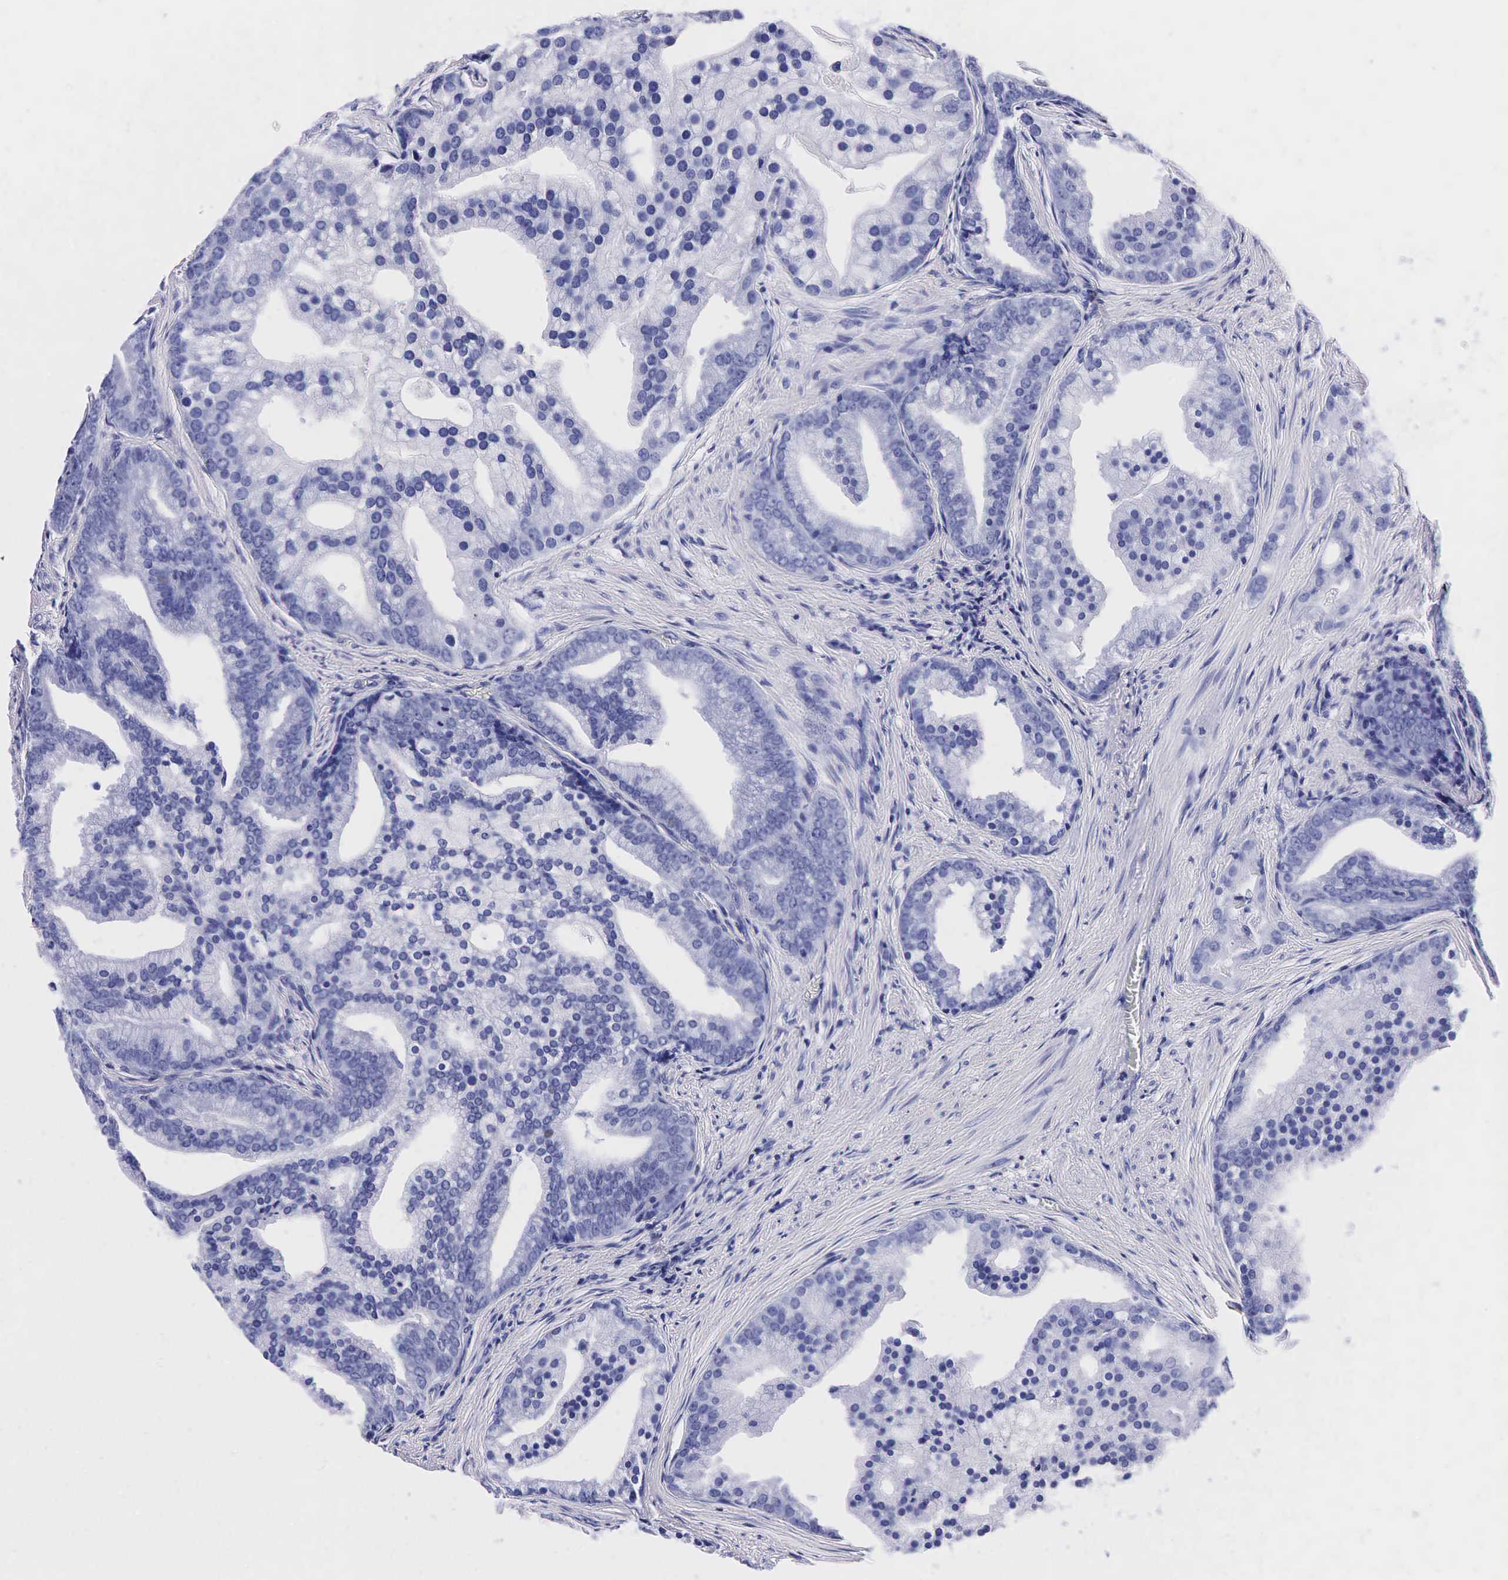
{"staining": {"intensity": "negative", "quantity": "none", "location": "none"}, "tissue": "prostate cancer", "cell_type": "Tumor cells", "image_type": "cancer", "snomed": [{"axis": "morphology", "description": "Adenocarcinoma, Low grade"}, {"axis": "topography", "description": "Prostate"}], "caption": "Immunohistochemical staining of human prostate low-grade adenocarcinoma displays no significant staining in tumor cells.", "gene": "TG", "patient": {"sex": "male", "age": 71}}